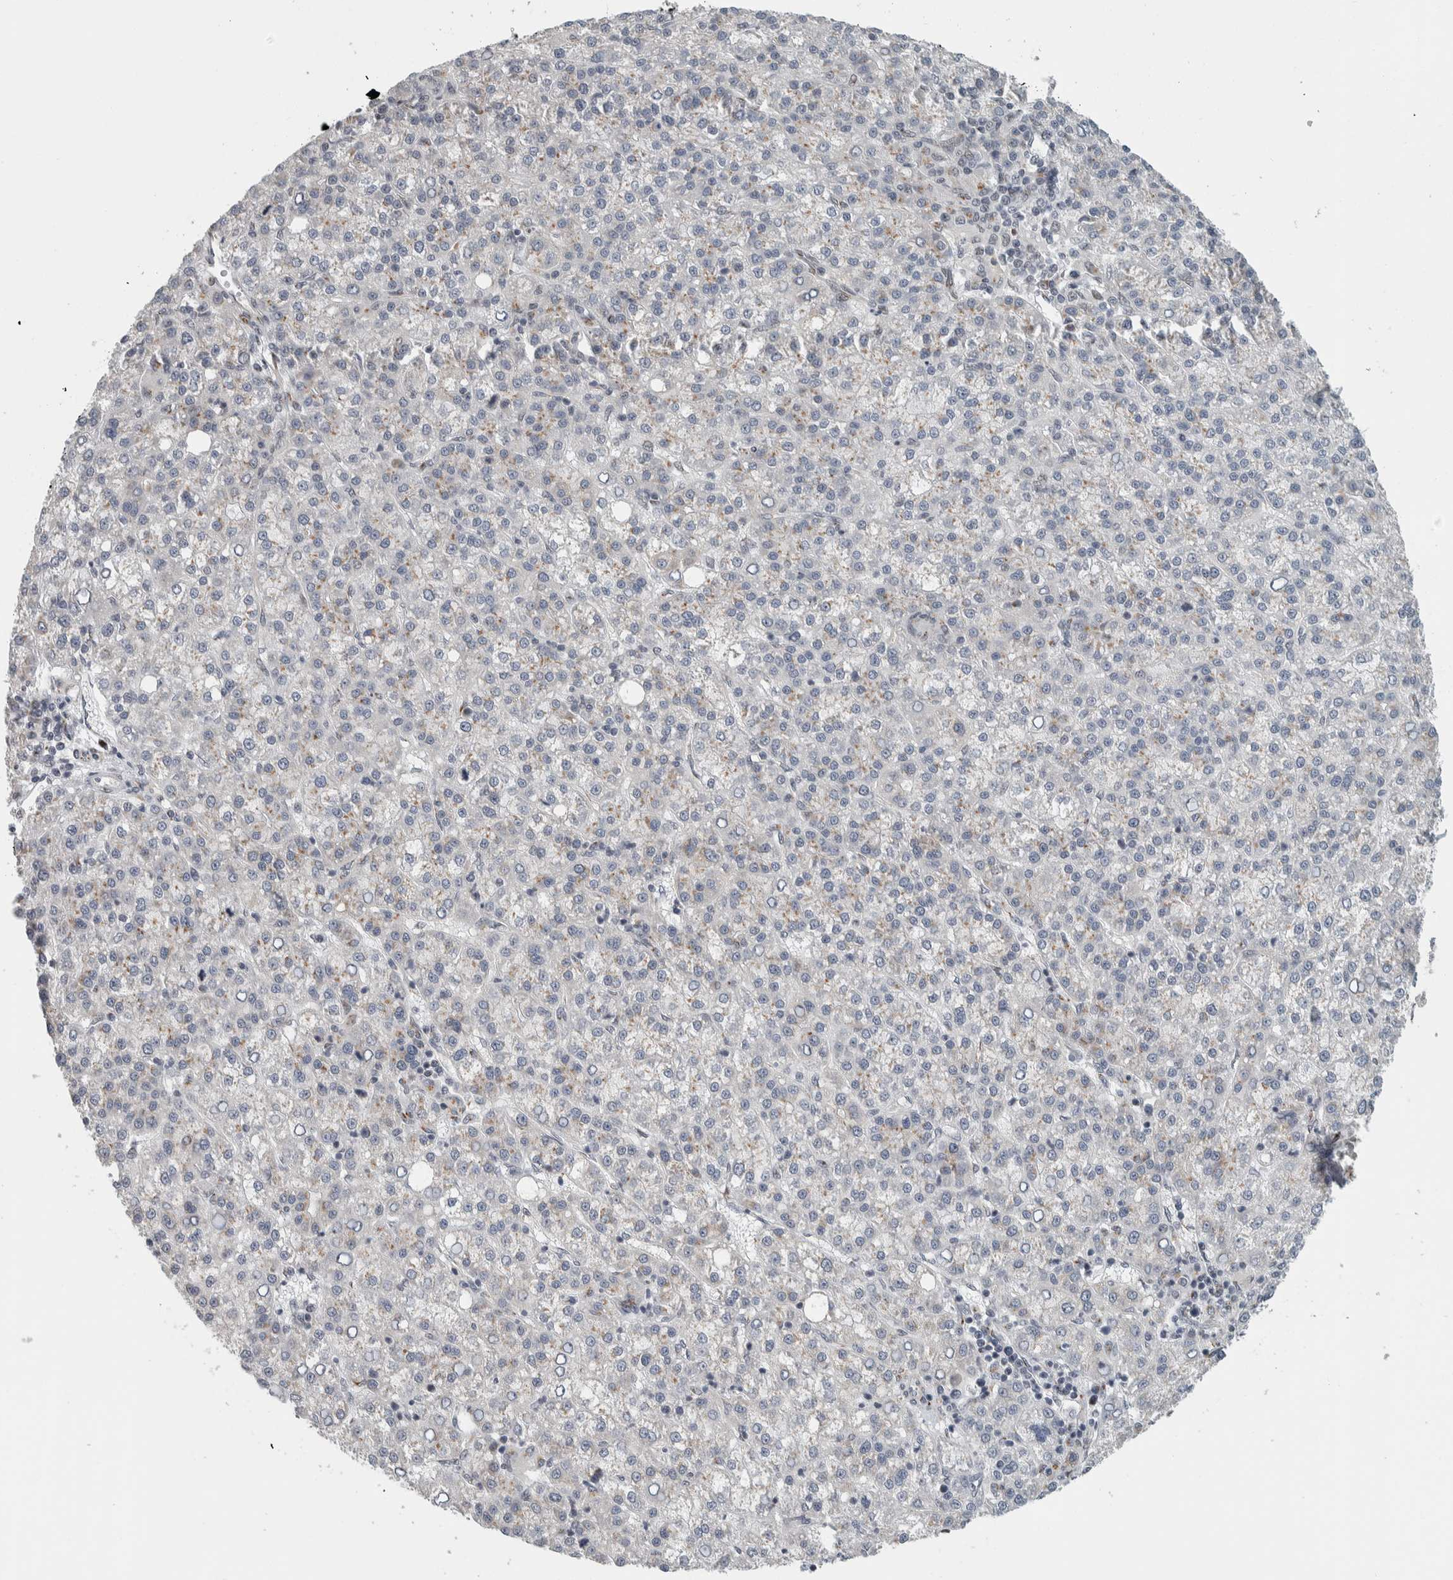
{"staining": {"intensity": "negative", "quantity": "none", "location": "none"}, "tissue": "liver cancer", "cell_type": "Tumor cells", "image_type": "cancer", "snomed": [{"axis": "morphology", "description": "Carcinoma, Hepatocellular, NOS"}, {"axis": "topography", "description": "Liver"}], "caption": "Immunohistochemical staining of liver hepatocellular carcinoma demonstrates no significant expression in tumor cells.", "gene": "ZMYND8", "patient": {"sex": "female", "age": 58}}